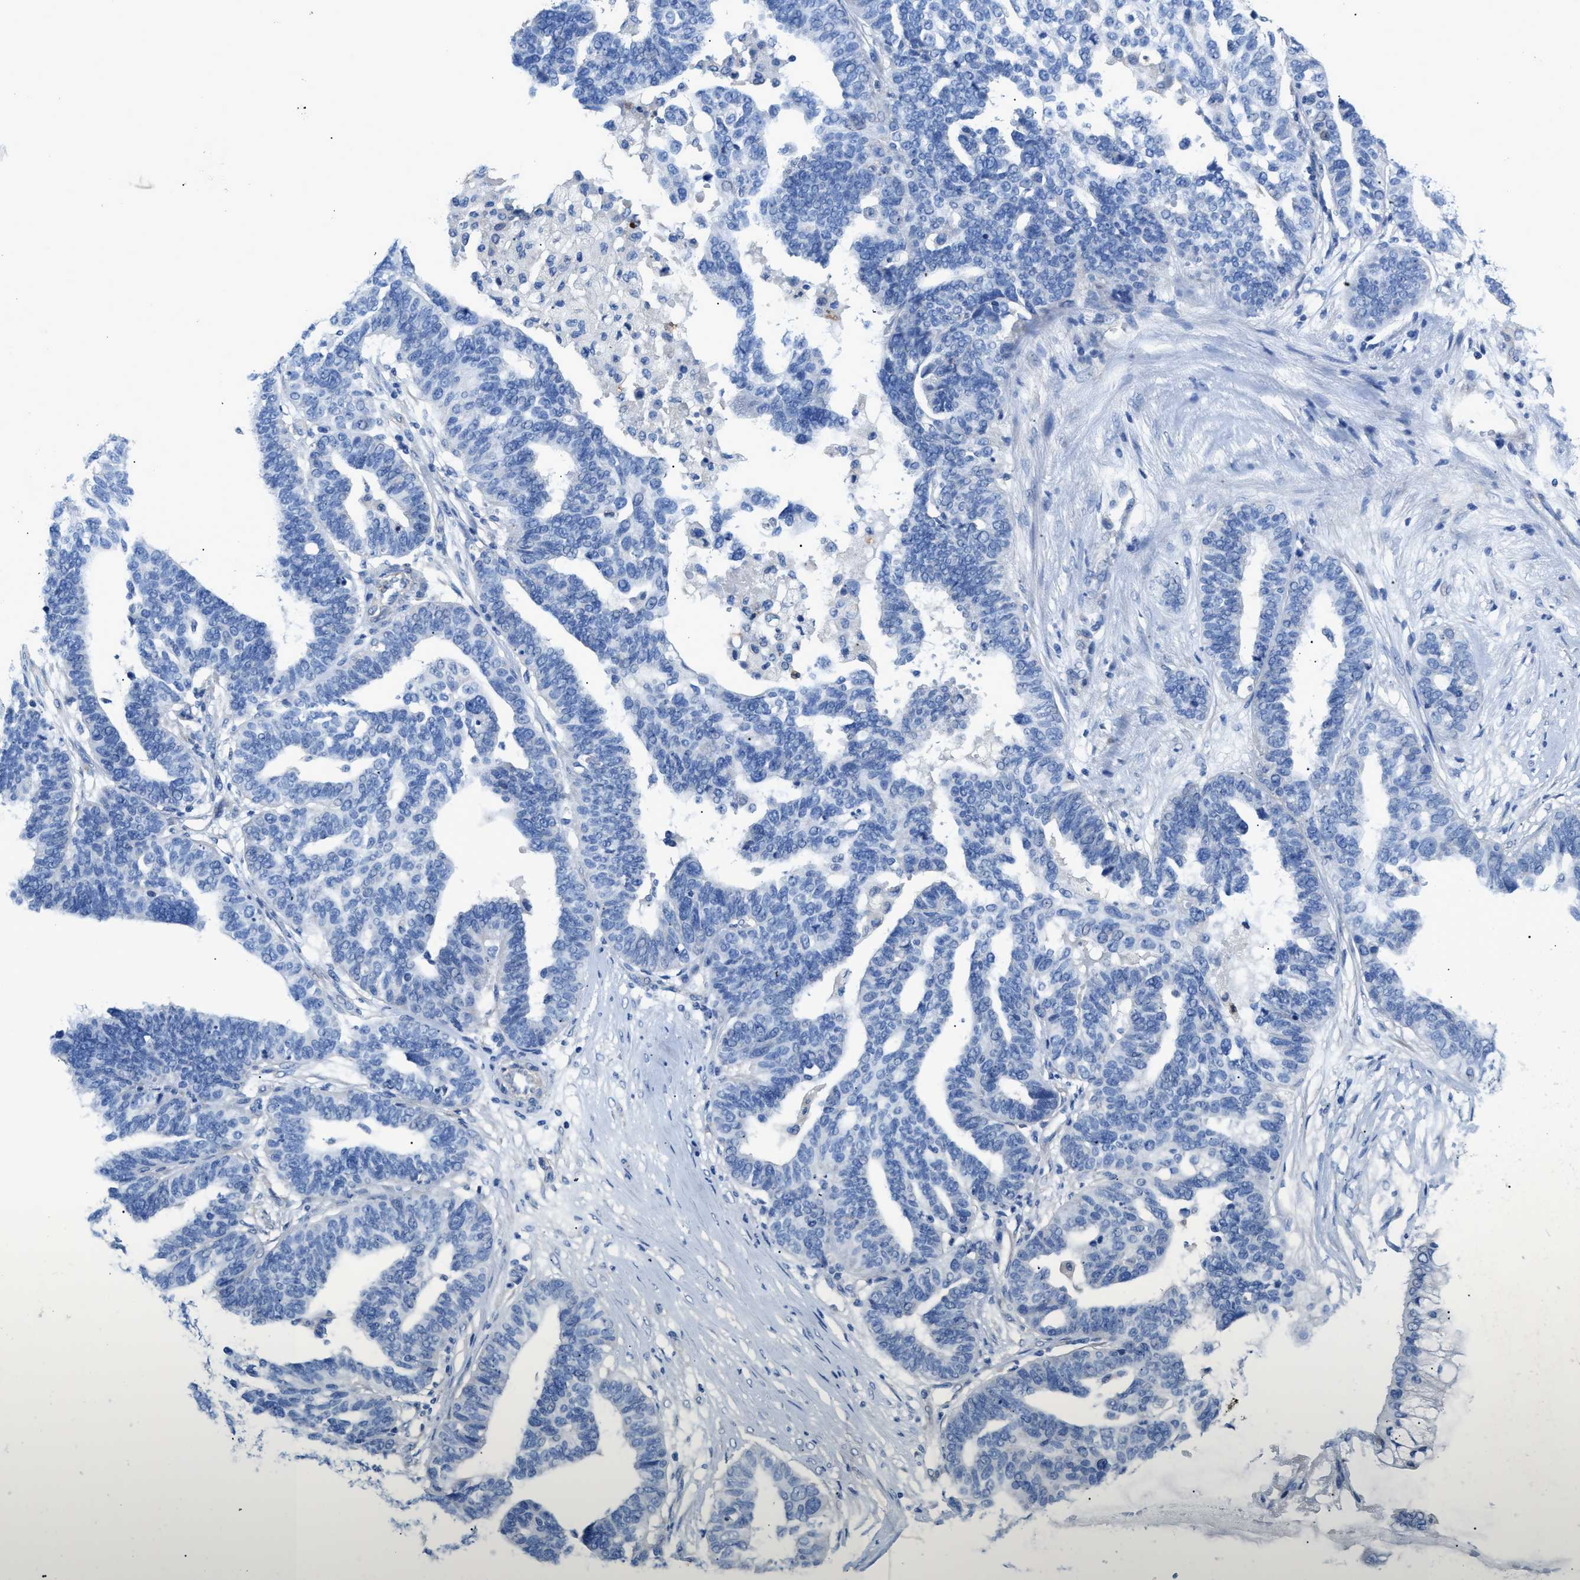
{"staining": {"intensity": "negative", "quantity": "none", "location": "none"}, "tissue": "ovarian cancer", "cell_type": "Tumor cells", "image_type": "cancer", "snomed": [{"axis": "morphology", "description": "Cystadenocarcinoma, serous, NOS"}, {"axis": "topography", "description": "Ovary"}], "caption": "Micrograph shows no significant protein expression in tumor cells of ovarian cancer.", "gene": "ITPR1", "patient": {"sex": "female", "age": 59}}